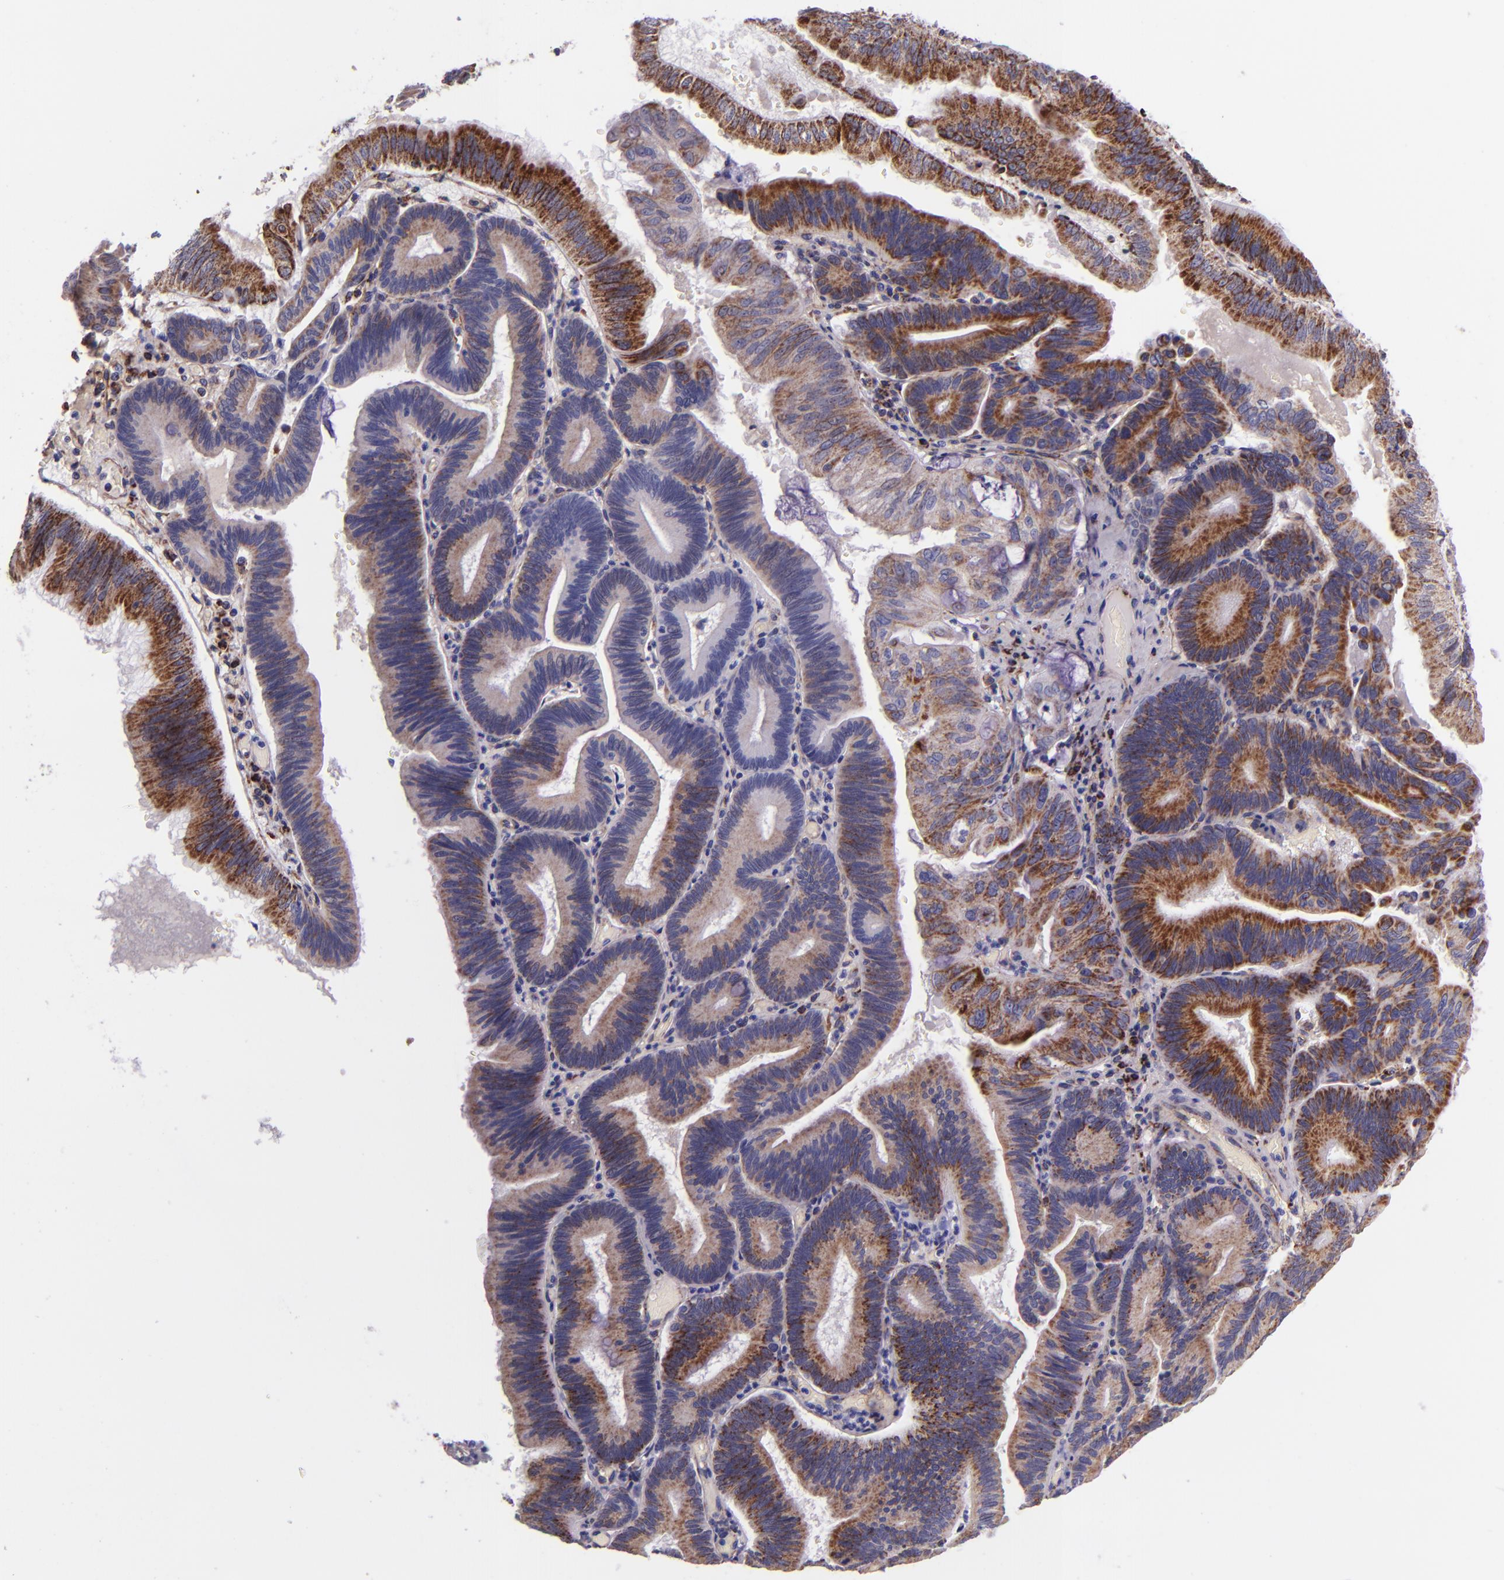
{"staining": {"intensity": "moderate", "quantity": "25%-75%", "location": "cytoplasmic/membranous"}, "tissue": "pancreatic cancer", "cell_type": "Tumor cells", "image_type": "cancer", "snomed": [{"axis": "morphology", "description": "Adenocarcinoma, NOS"}, {"axis": "topography", "description": "Pancreas"}], "caption": "High-magnification brightfield microscopy of pancreatic adenocarcinoma stained with DAB (3,3'-diaminobenzidine) (brown) and counterstained with hematoxylin (blue). tumor cells exhibit moderate cytoplasmic/membranous expression is identified in about25%-75% of cells.", "gene": "IDH3G", "patient": {"sex": "male", "age": 82}}